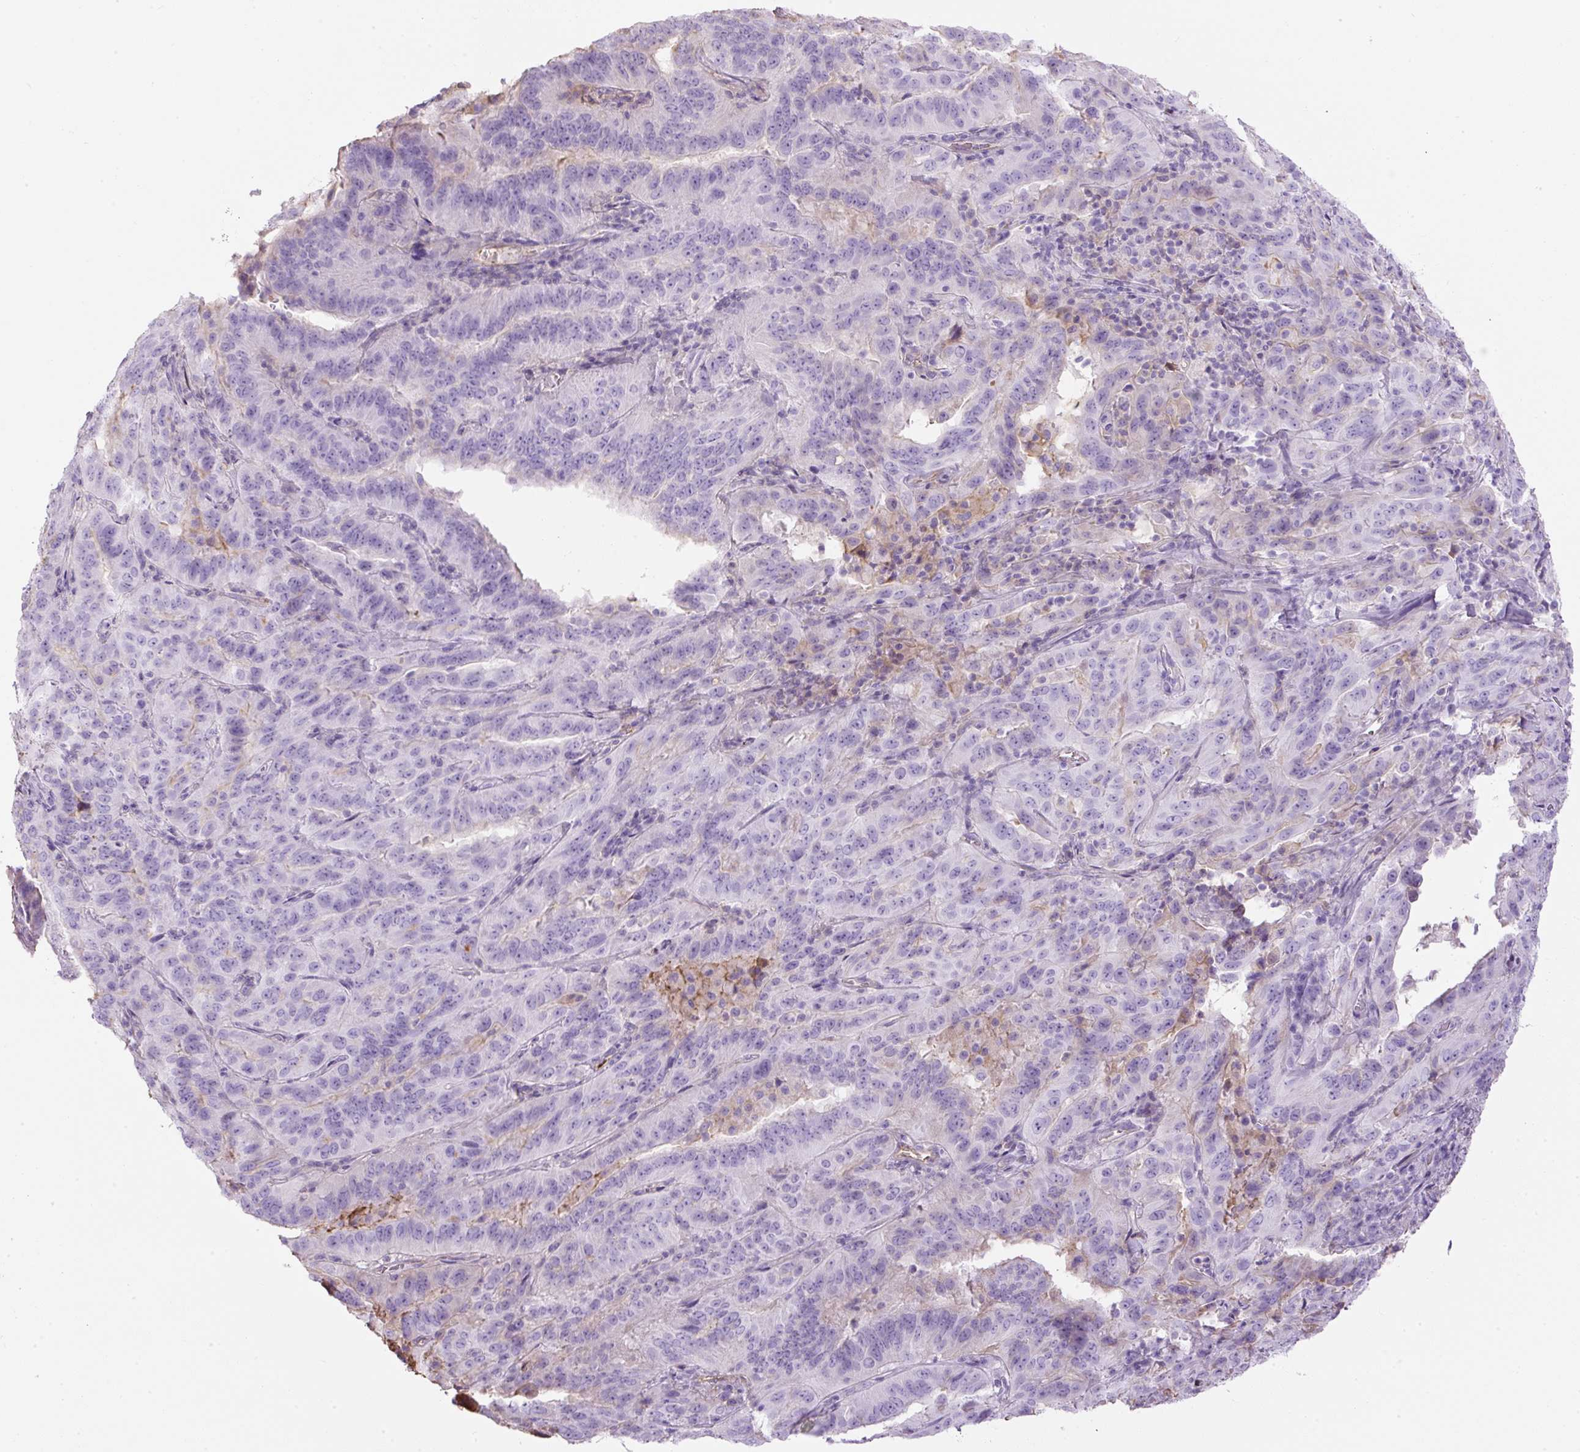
{"staining": {"intensity": "negative", "quantity": "none", "location": "none"}, "tissue": "pancreatic cancer", "cell_type": "Tumor cells", "image_type": "cancer", "snomed": [{"axis": "morphology", "description": "Adenocarcinoma, NOS"}, {"axis": "topography", "description": "Pancreas"}], "caption": "An IHC image of pancreatic cancer is shown. There is no staining in tumor cells of pancreatic cancer.", "gene": "APOA1", "patient": {"sex": "male", "age": 63}}